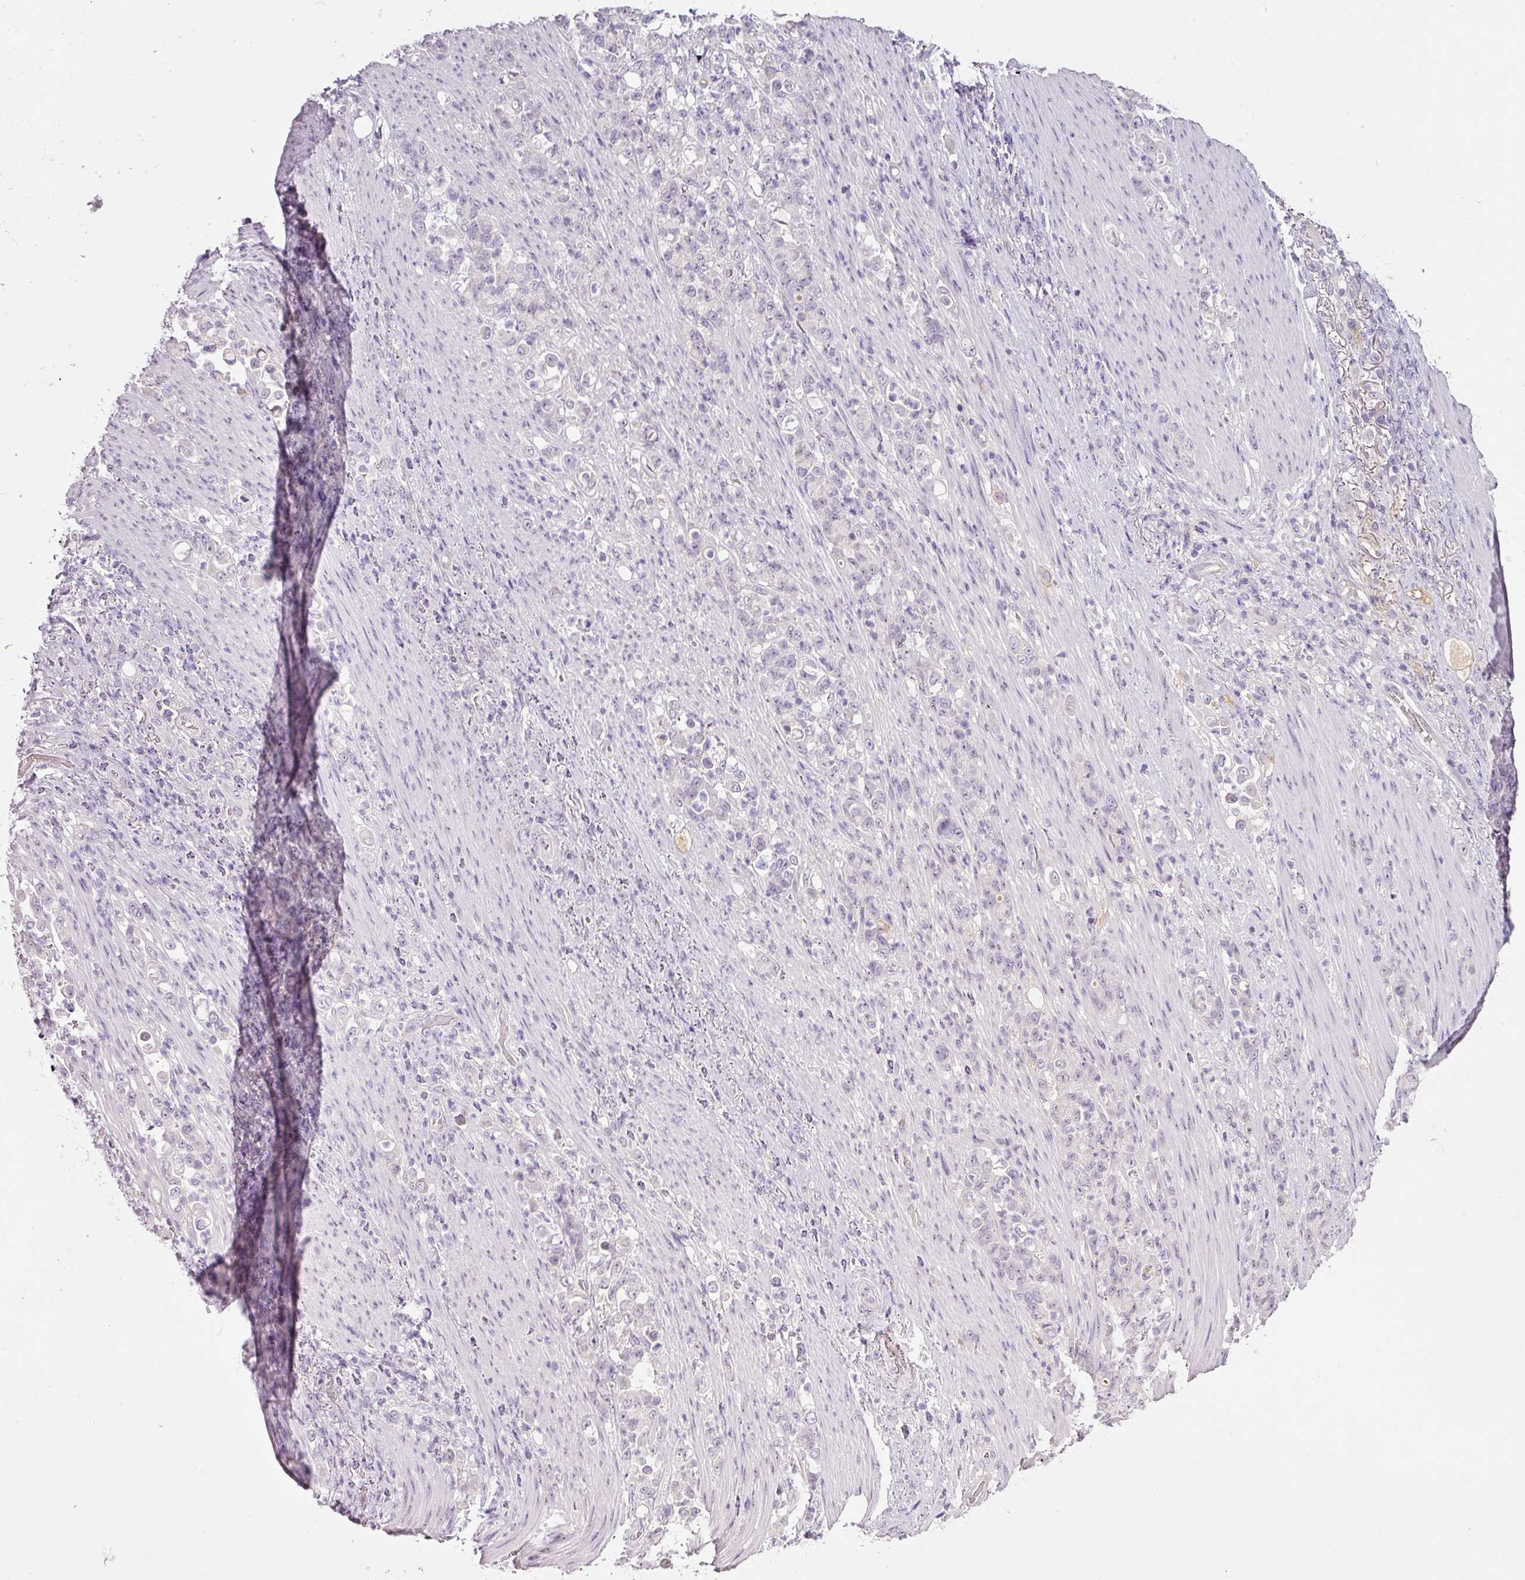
{"staining": {"intensity": "negative", "quantity": "none", "location": "none"}, "tissue": "stomach cancer", "cell_type": "Tumor cells", "image_type": "cancer", "snomed": [{"axis": "morphology", "description": "Normal tissue, NOS"}, {"axis": "morphology", "description": "Adenocarcinoma, NOS"}, {"axis": "topography", "description": "Stomach"}], "caption": "This micrograph is of stomach cancer (adenocarcinoma) stained with immunohistochemistry (IHC) to label a protein in brown with the nuclei are counter-stained blue. There is no expression in tumor cells.", "gene": "TMEM37", "patient": {"sex": "female", "age": 79}}